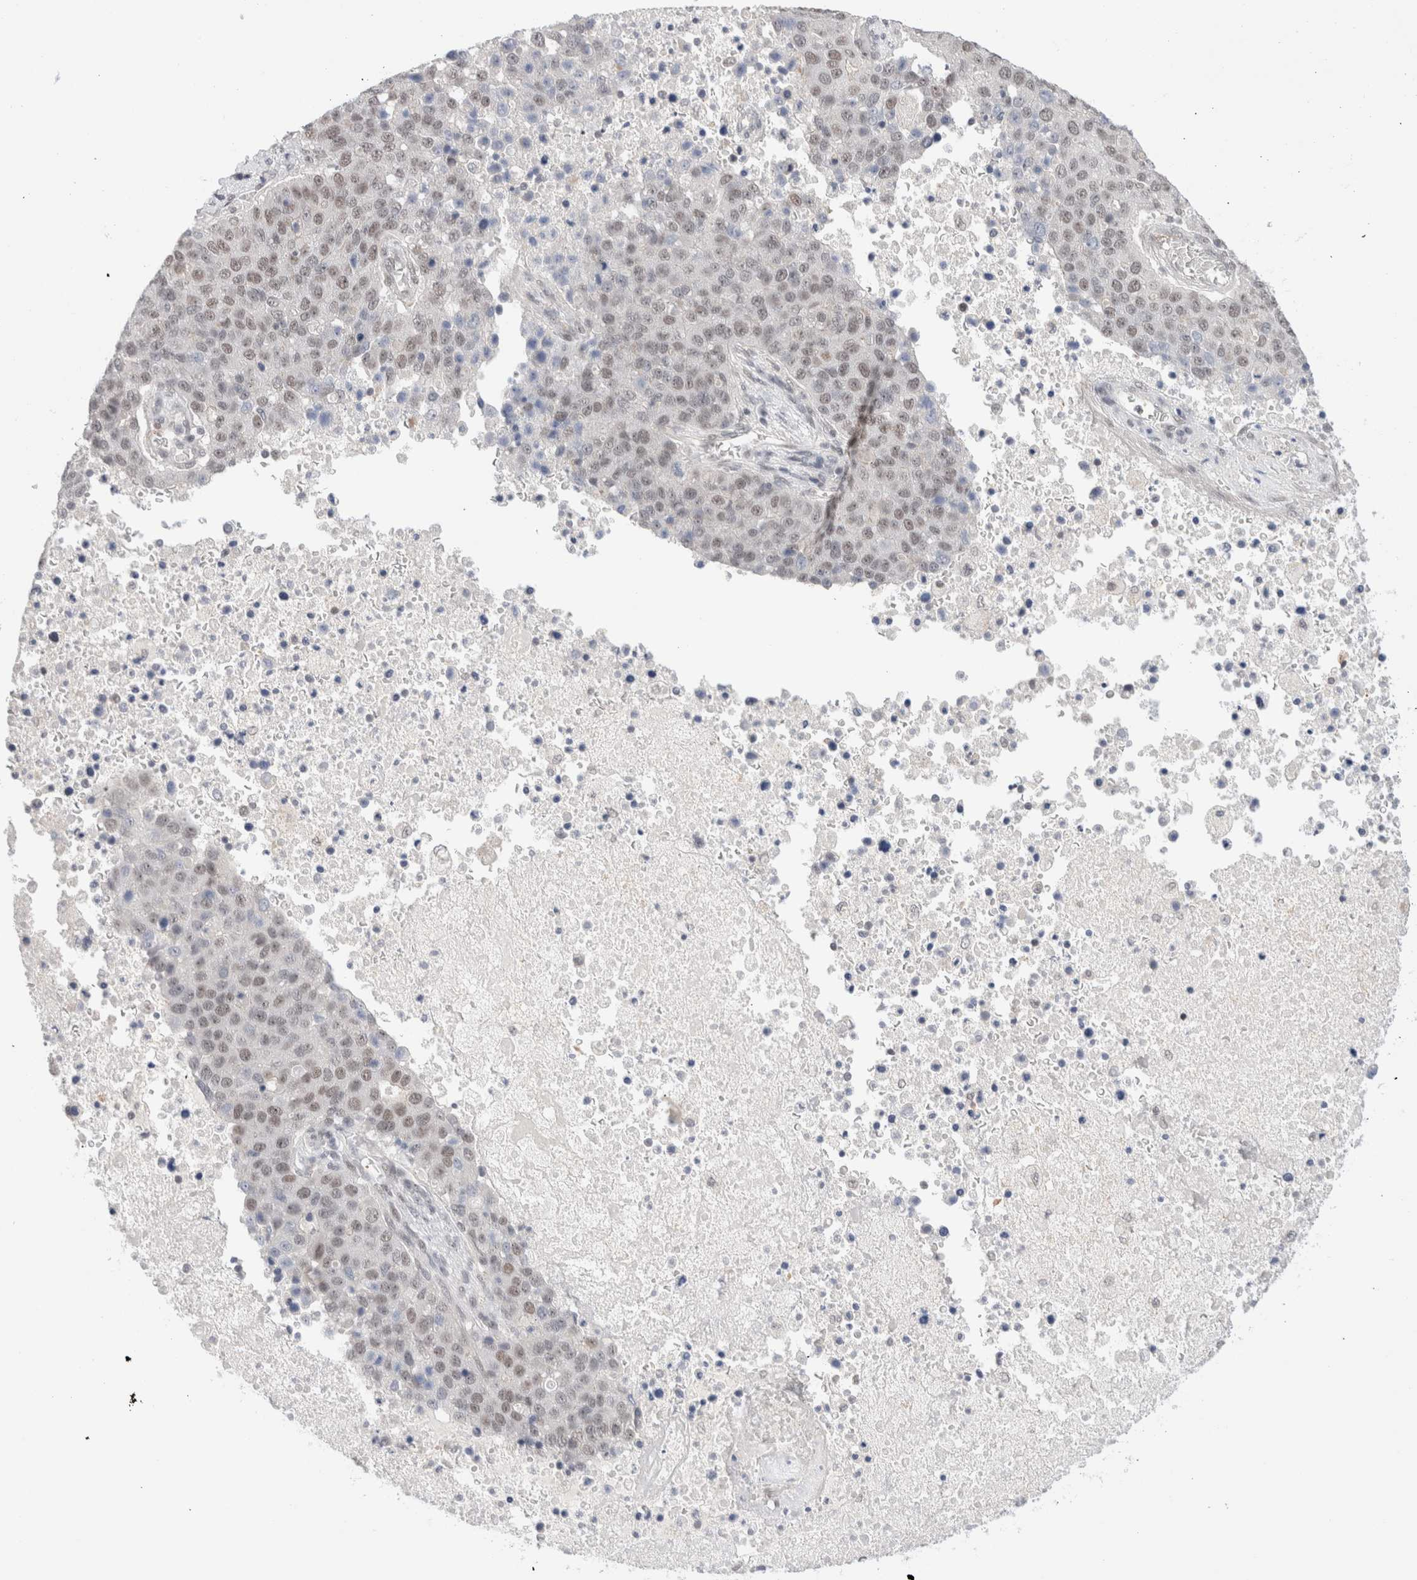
{"staining": {"intensity": "weak", "quantity": ">75%", "location": "nuclear"}, "tissue": "pancreatic cancer", "cell_type": "Tumor cells", "image_type": "cancer", "snomed": [{"axis": "morphology", "description": "Adenocarcinoma, NOS"}, {"axis": "topography", "description": "Pancreas"}], "caption": "Immunohistochemical staining of human adenocarcinoma (pancreatic) exhibits weak nuclear protein expression in about >75% of tumor cells. The staining is performed using DAB brown chromogen to label protein expression. The nuclei are counter-stained blue using hematoxylin.", "gene": "GATAD2A", "patient": {"sex": "female", "age": 61}}